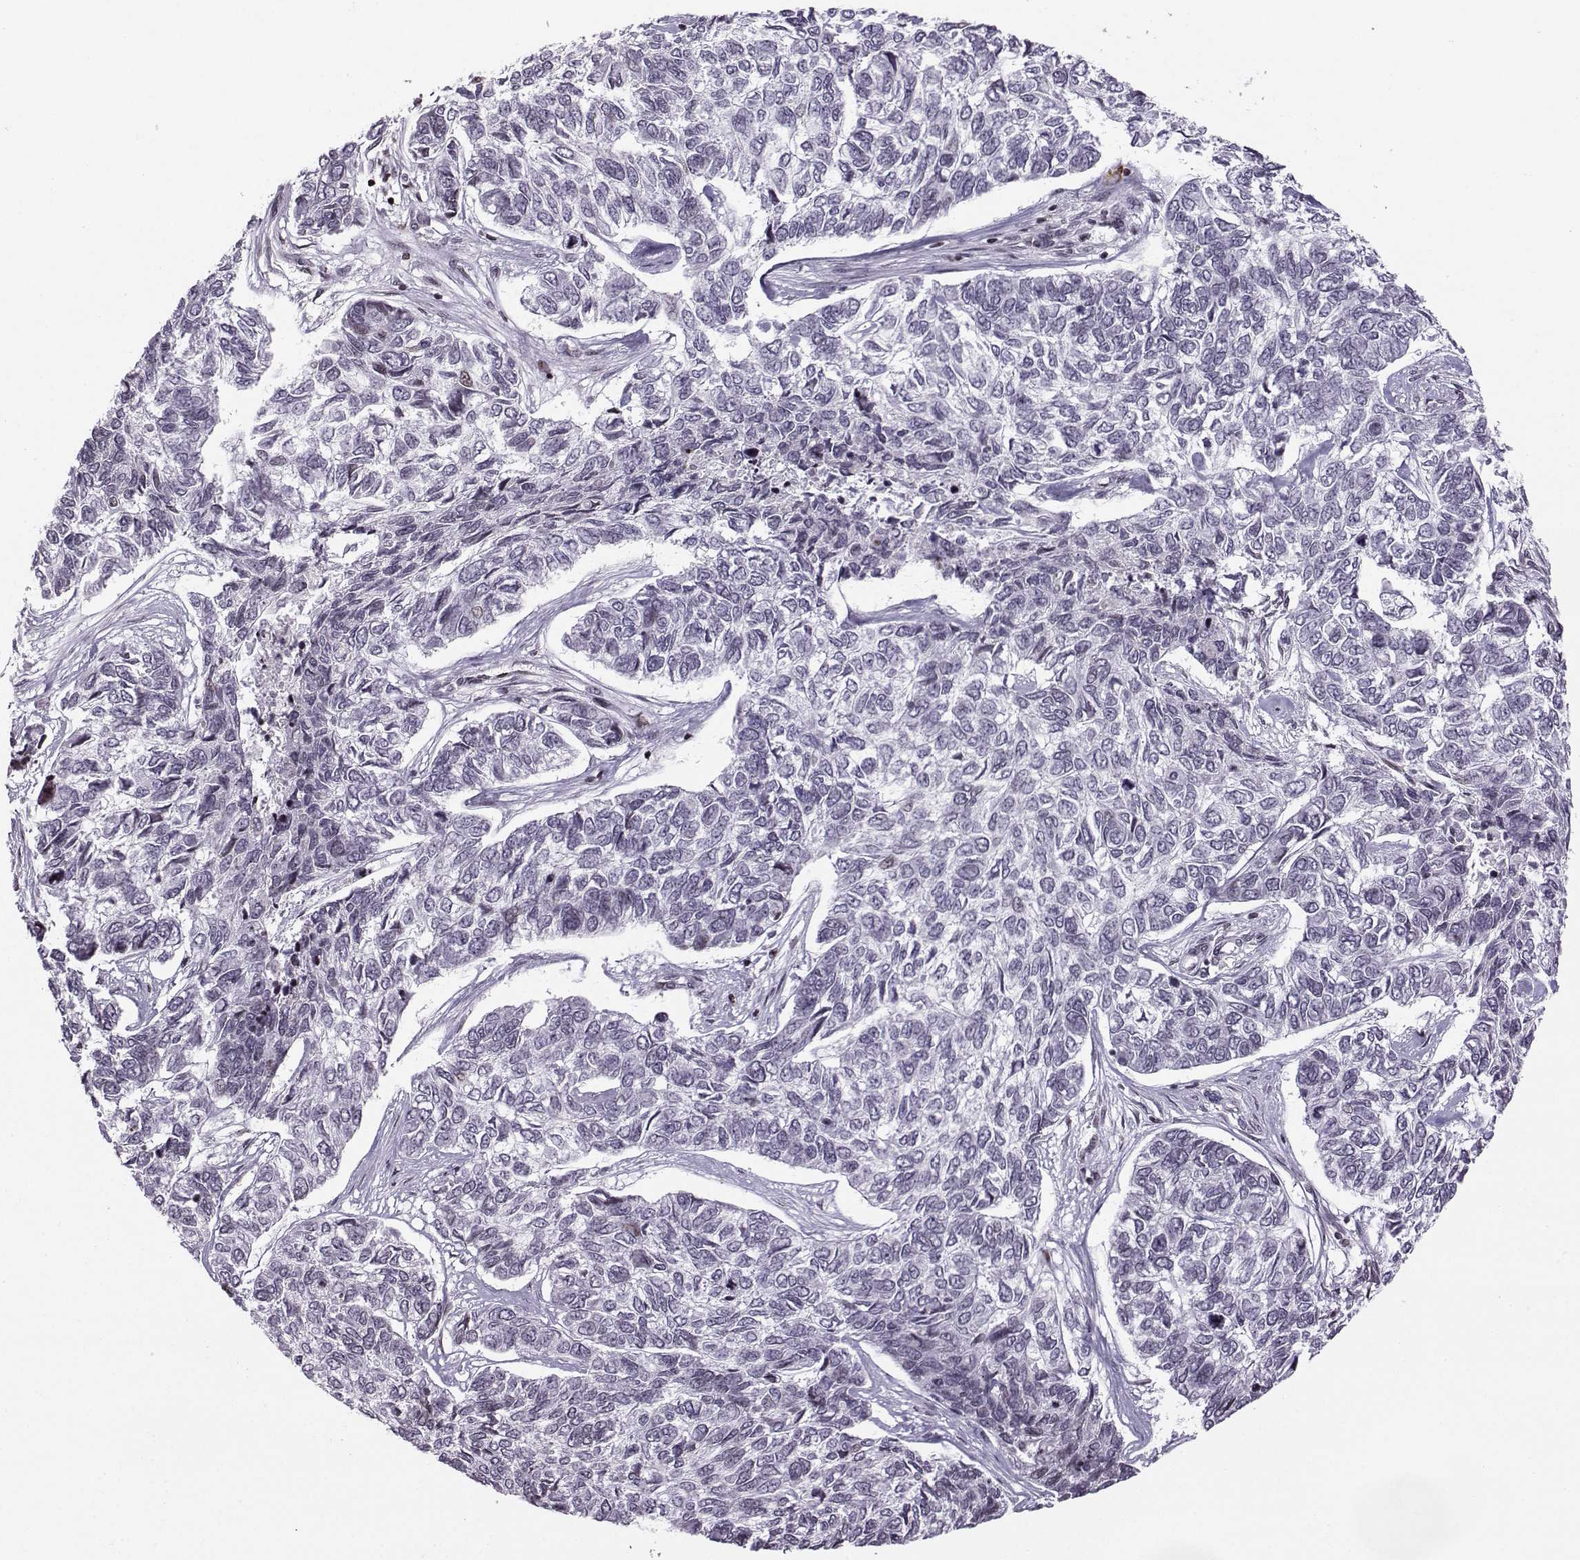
{"staining": {"intensity": "negative", "quantity": "none", "location": "none"}, "tissue": "skin cancer", "cell_type": "Tumor cells", "image_type": "cancer", "snomed": [{"axis": "morphology", "description": "Basal cell carcinoma"}, {"axis": "topography", "description": "Skin"}], "caption": "A photomicrograph of skin basal cell carcinoma stained for a protein demonstrates no brown staining in tumor cells.", "gene": "ZNF19", "patient": {"sex": "female", "age": 65}}